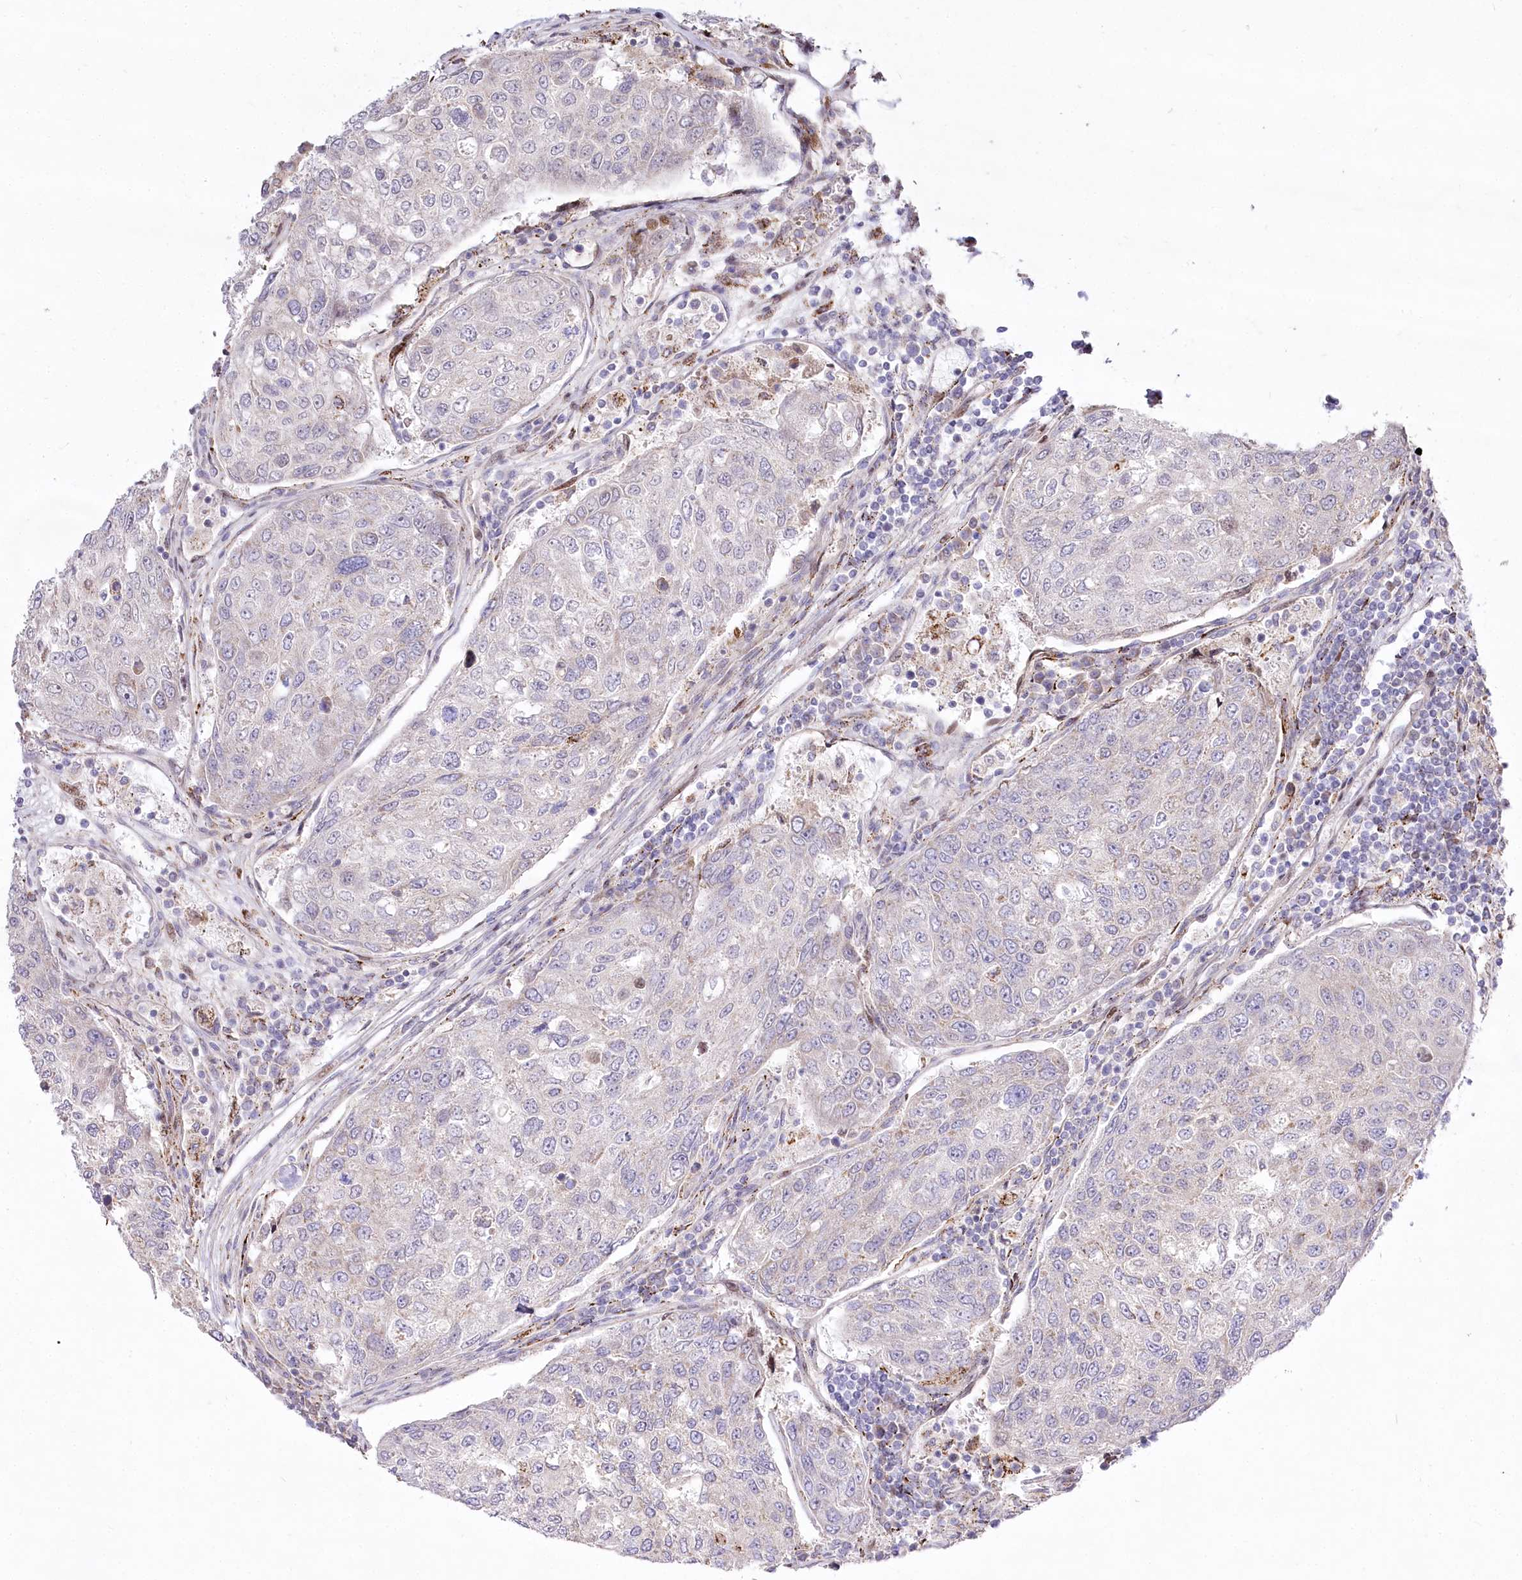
{"staining": {"intensity": "negative", "quantity": "none", "location": "none"}, "tissue": "urothelial cancer", "cell_type": "Tumor cells", "image_type": "cancer", "snomed": [{"axis": "morphology", "description": "Urothelial carcinoma, High grade"}, {"axis": "topography", "description": "Lymph node"}, {"axis": "topography", "description": "Urinary bladder"}], "caption": "Tumor cells show no significant positivity in high-grade urothelial carcinoma.", "gene": "CEP164", "patient": {"sex": "male", "age": 51}}